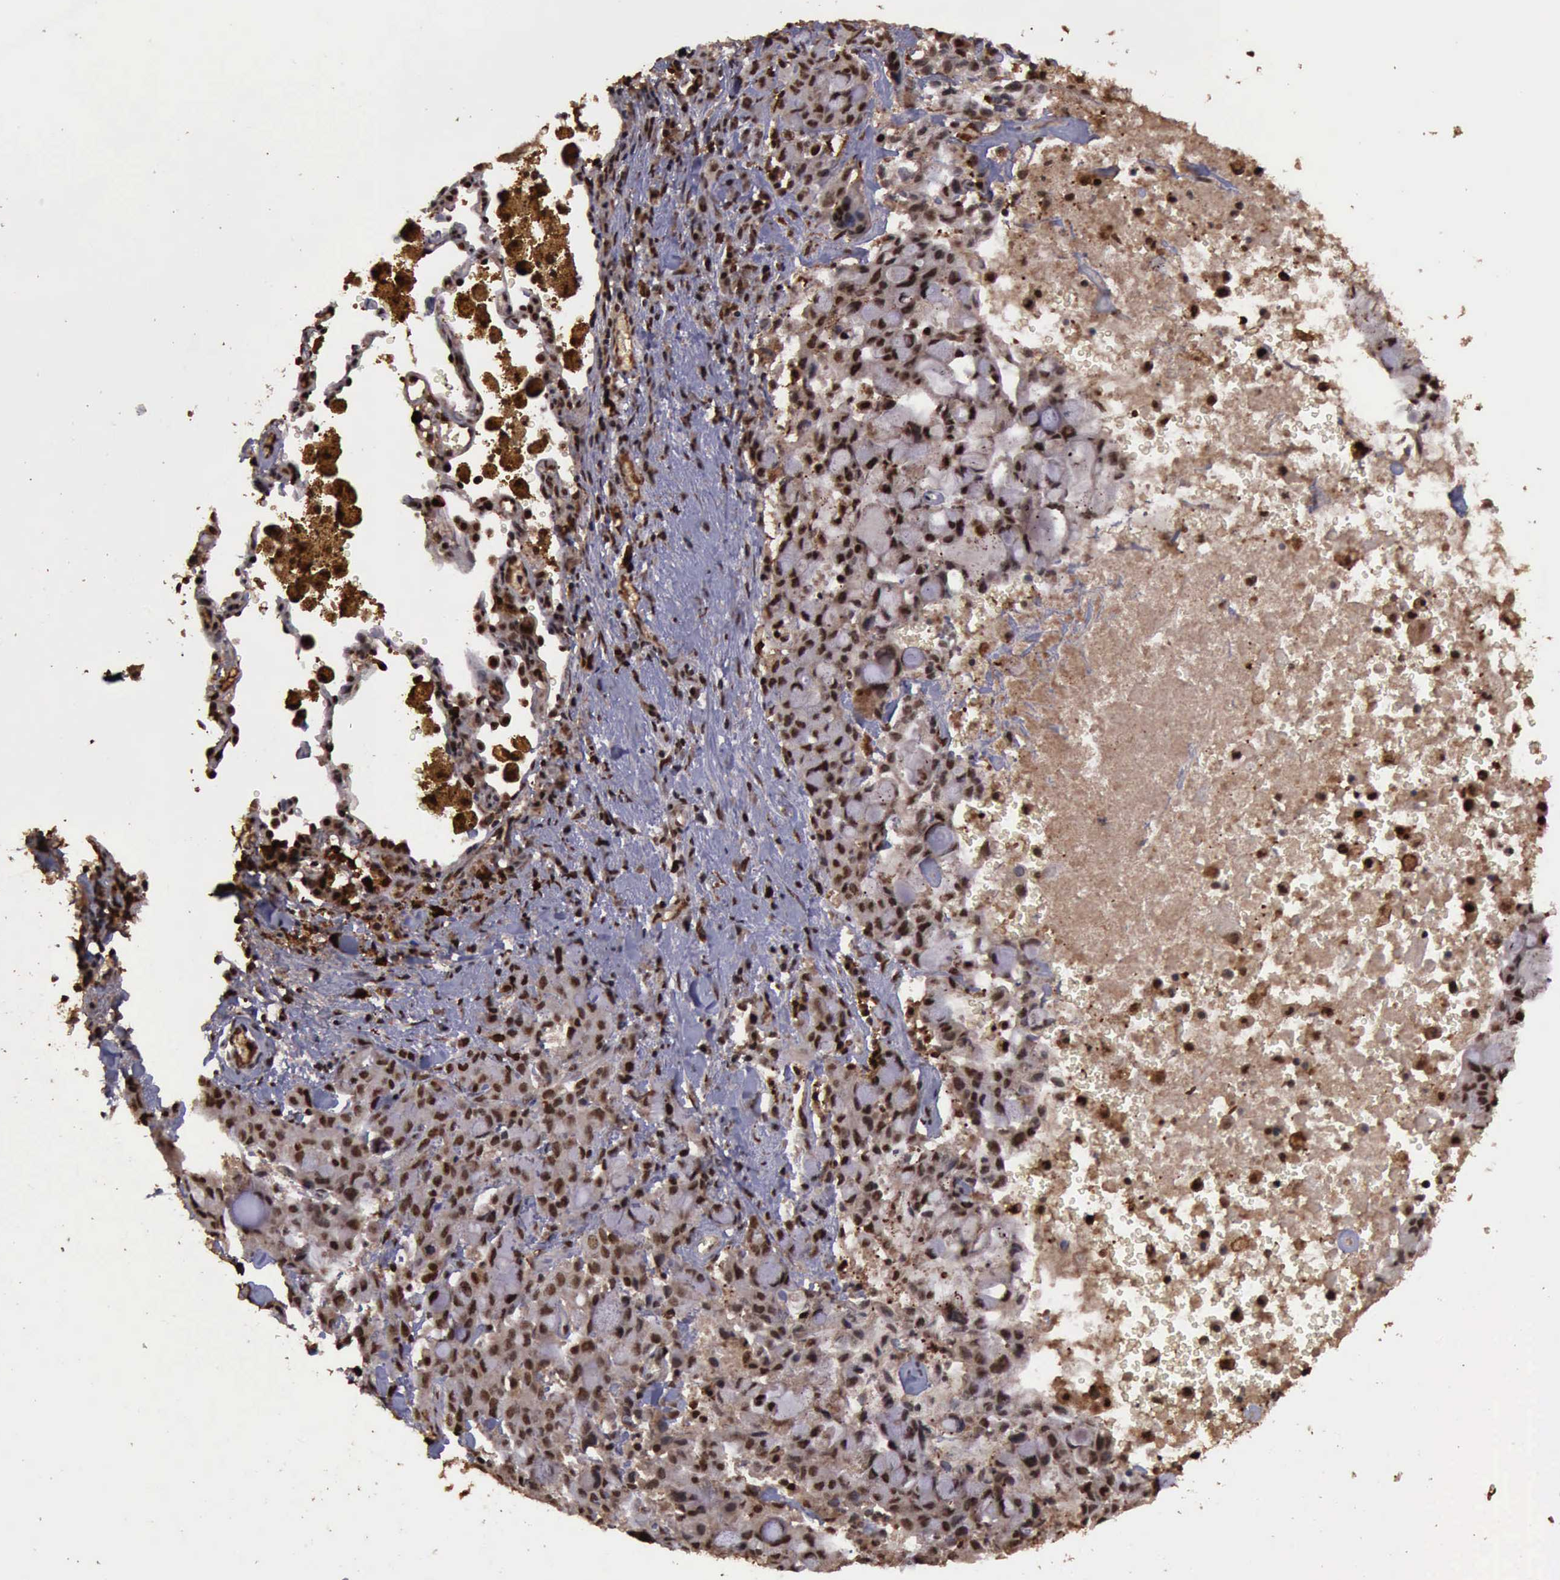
{"staining": {"intensity": "strong", "quantity": ">75%", "location": "nuclear"}, "tissue": "lung cancer", "cell_type": "Tumor cells", "image_type": "cancer", "snomed": [{"axis": "morphology", "description": "Adenocarcinoma, NOS"}, {"axis": "topography", "description": "Lung"}], "caption": "High-power microscopy captured an immunohistochemistry (IHC) micrograph of lung cancer (adenocarcinoma), revealing strong nuclear staining in approximately >75% of tumor cells.", "gene": "TRMT2A", "patient": {"sex": "female", "age": 44}}